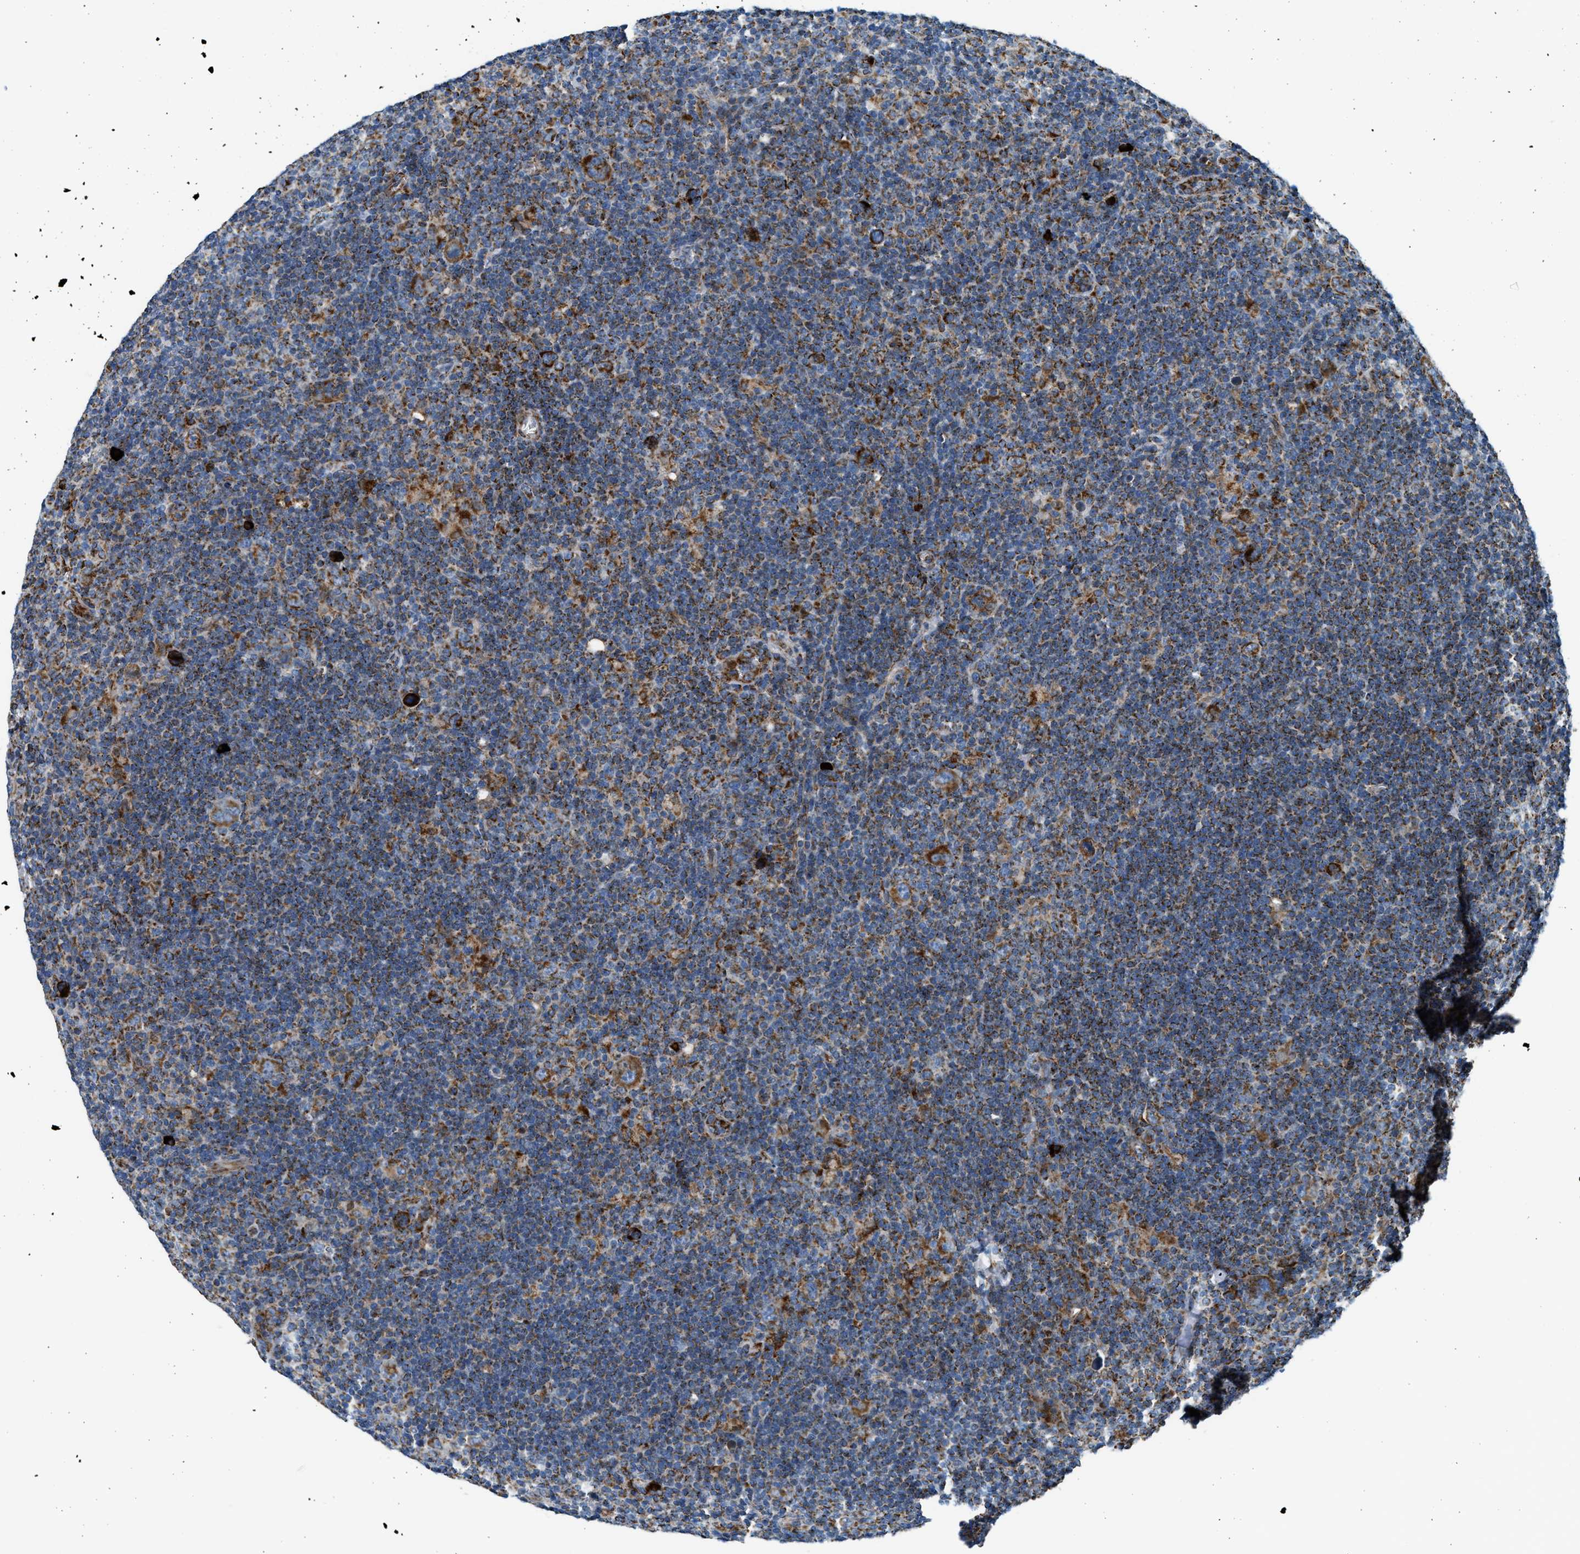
{"staining": {"intensity": "strong", "quantity": ">75%", "location": "cytoplasmic/membranous"}, "tissue": "lymphoma", "cell_type": "Tumor cells", "image_type": "cancer", "snomed": [{"axis": "morphology", "description": "Hodgkin's disease, NOS"}, {"axis": "topography", "description": "Lymph node"}], "caption": "Brown immunohistochemical staining in Hodgkin's disease demonstrates strong cytoplasmic/membranous staining in approximately >75% of tumor cells. (DAB IHC with brightfield microscopy, high magnification).", "gene": "KCNMB3", "patient": {"sex": "female", "age": 57}}